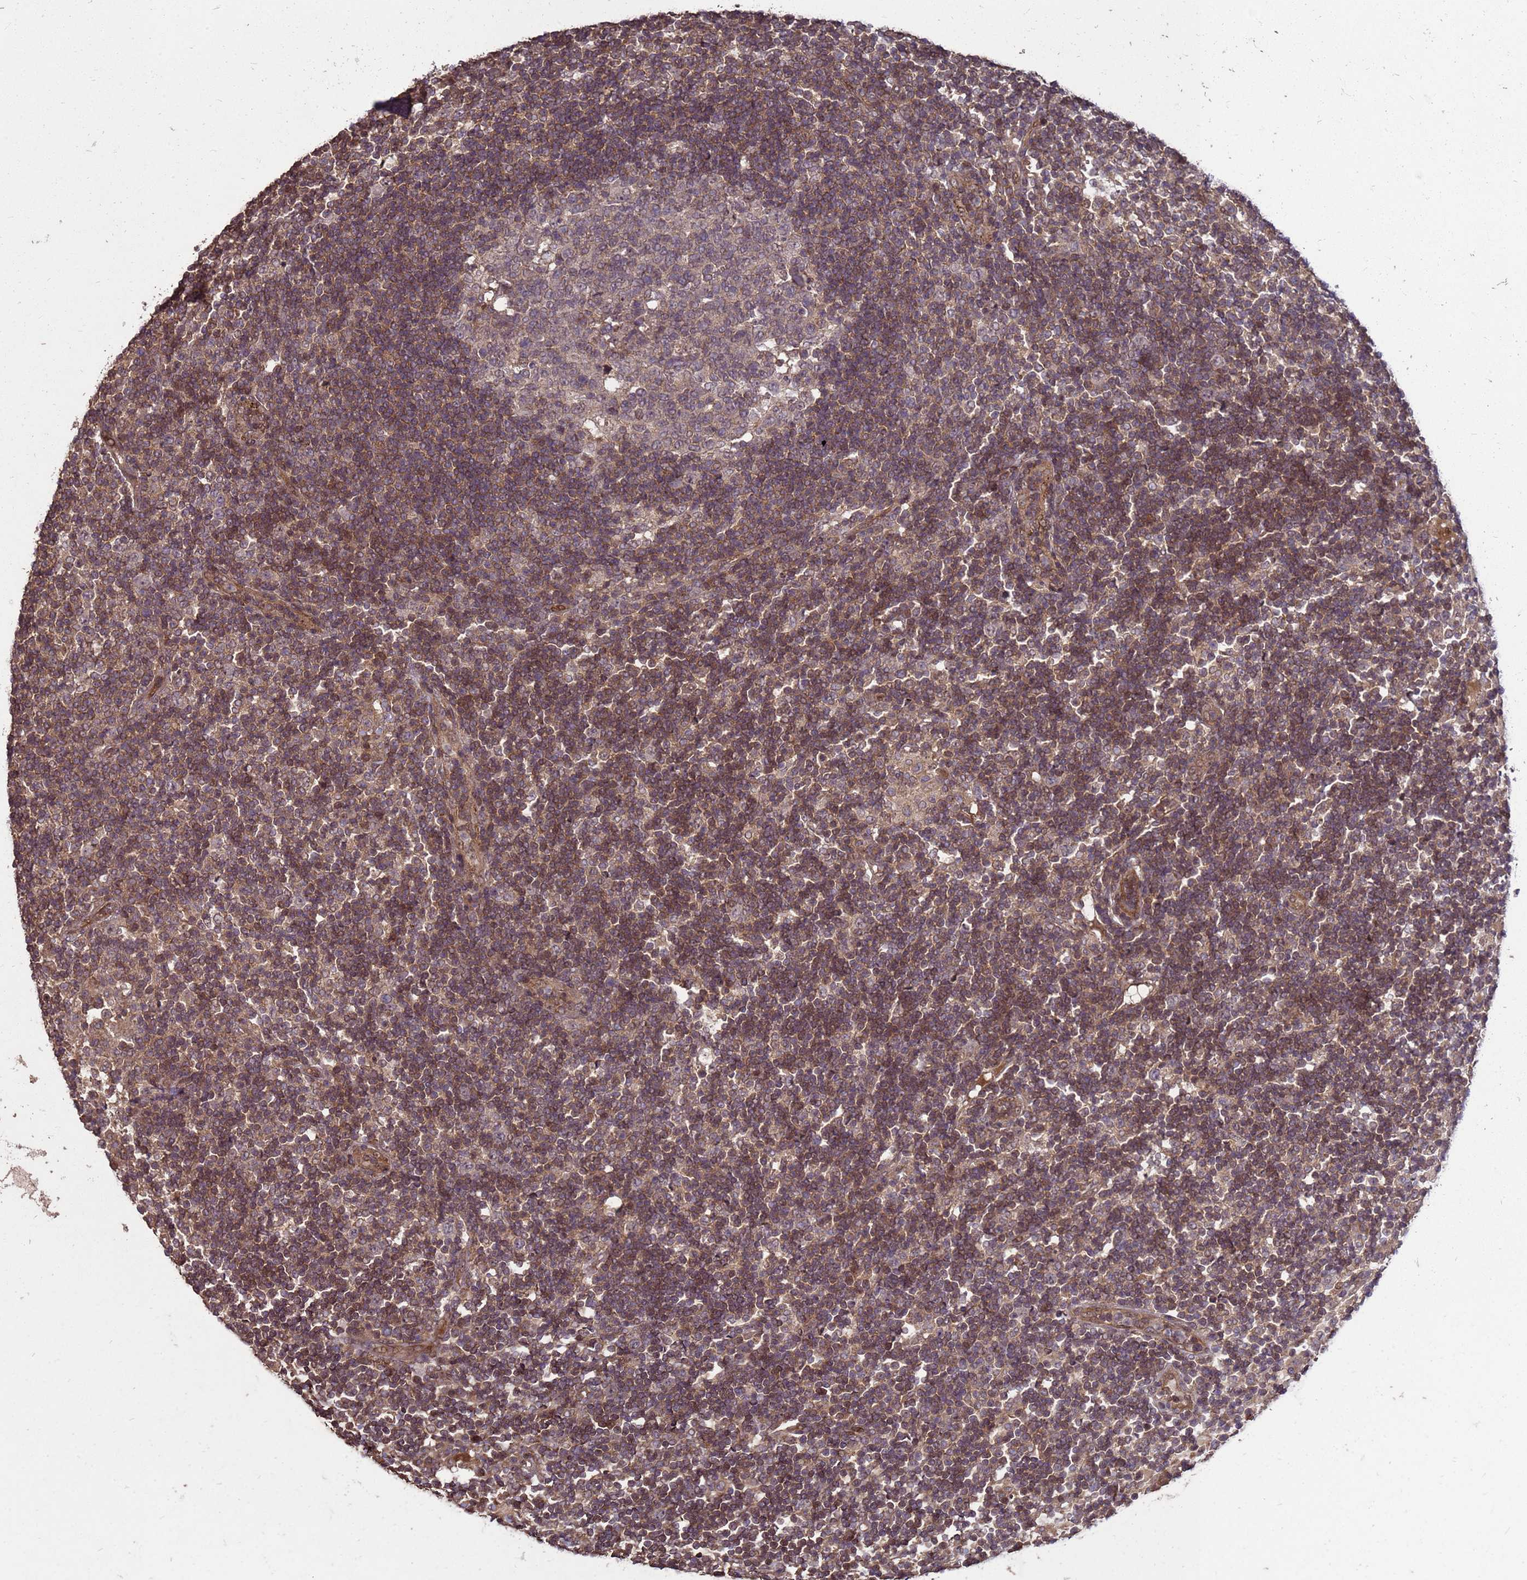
{"staining": {"intensity": "weak", "quantity": "<25%", "location": "cytoplasmic/membranous"}, "tissue": "lymph node", "cell_type": "Germinal center cells", "image_type": "normal", "snomed": [{"axis": "morphology", "description": "Normal tissue, NOS"}, {"axis": "topography", "description": "Lymph node"}], "caption": "High magnification brightfield microscopy of normal lymph node stained with DAB (brown) and counterstained with hematoxylin (blue): germinal center cells show no significant expression.", "gene": "CRBN", "patient": {"sex": "female", "age": 53}}